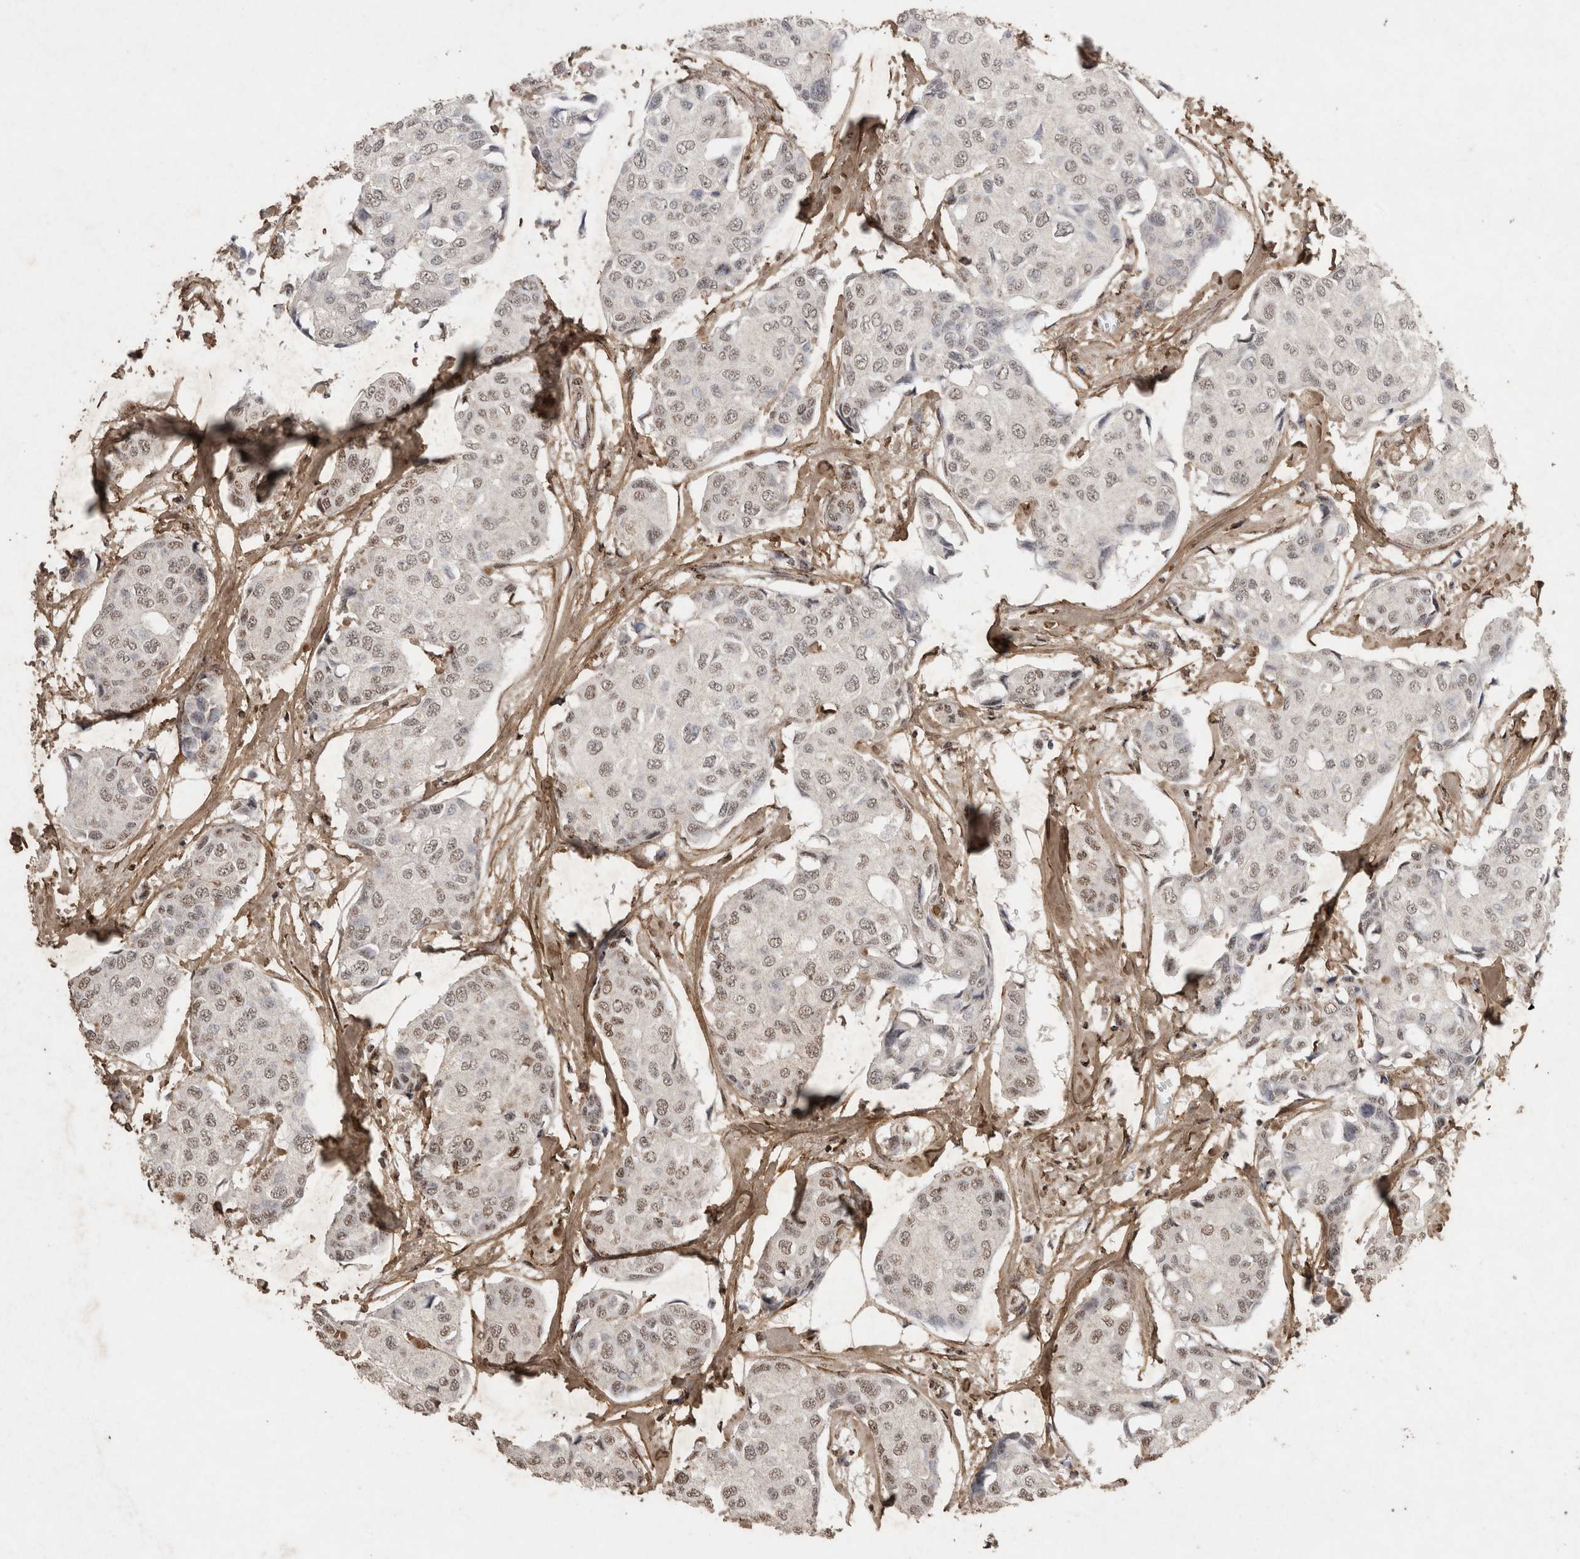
{"staining": {"intensity": "negative", "quantity": "none", "location": "none"}, "tissue": "breast cancer", "cell_type": "Tumor cells", "image_type": "cancer", "snomed": [{"axis": "morphology", "description": "Duct carcinoma"}, {"axis": "topography", "description": "Breast"}], "caption": "Invasive ductal carcinoma (breast) stained for a protein using IHC demonstrates no staining tumor cells.", "gene": "C1QTNF5", "patient": {"sex": "female", "age": 80}}